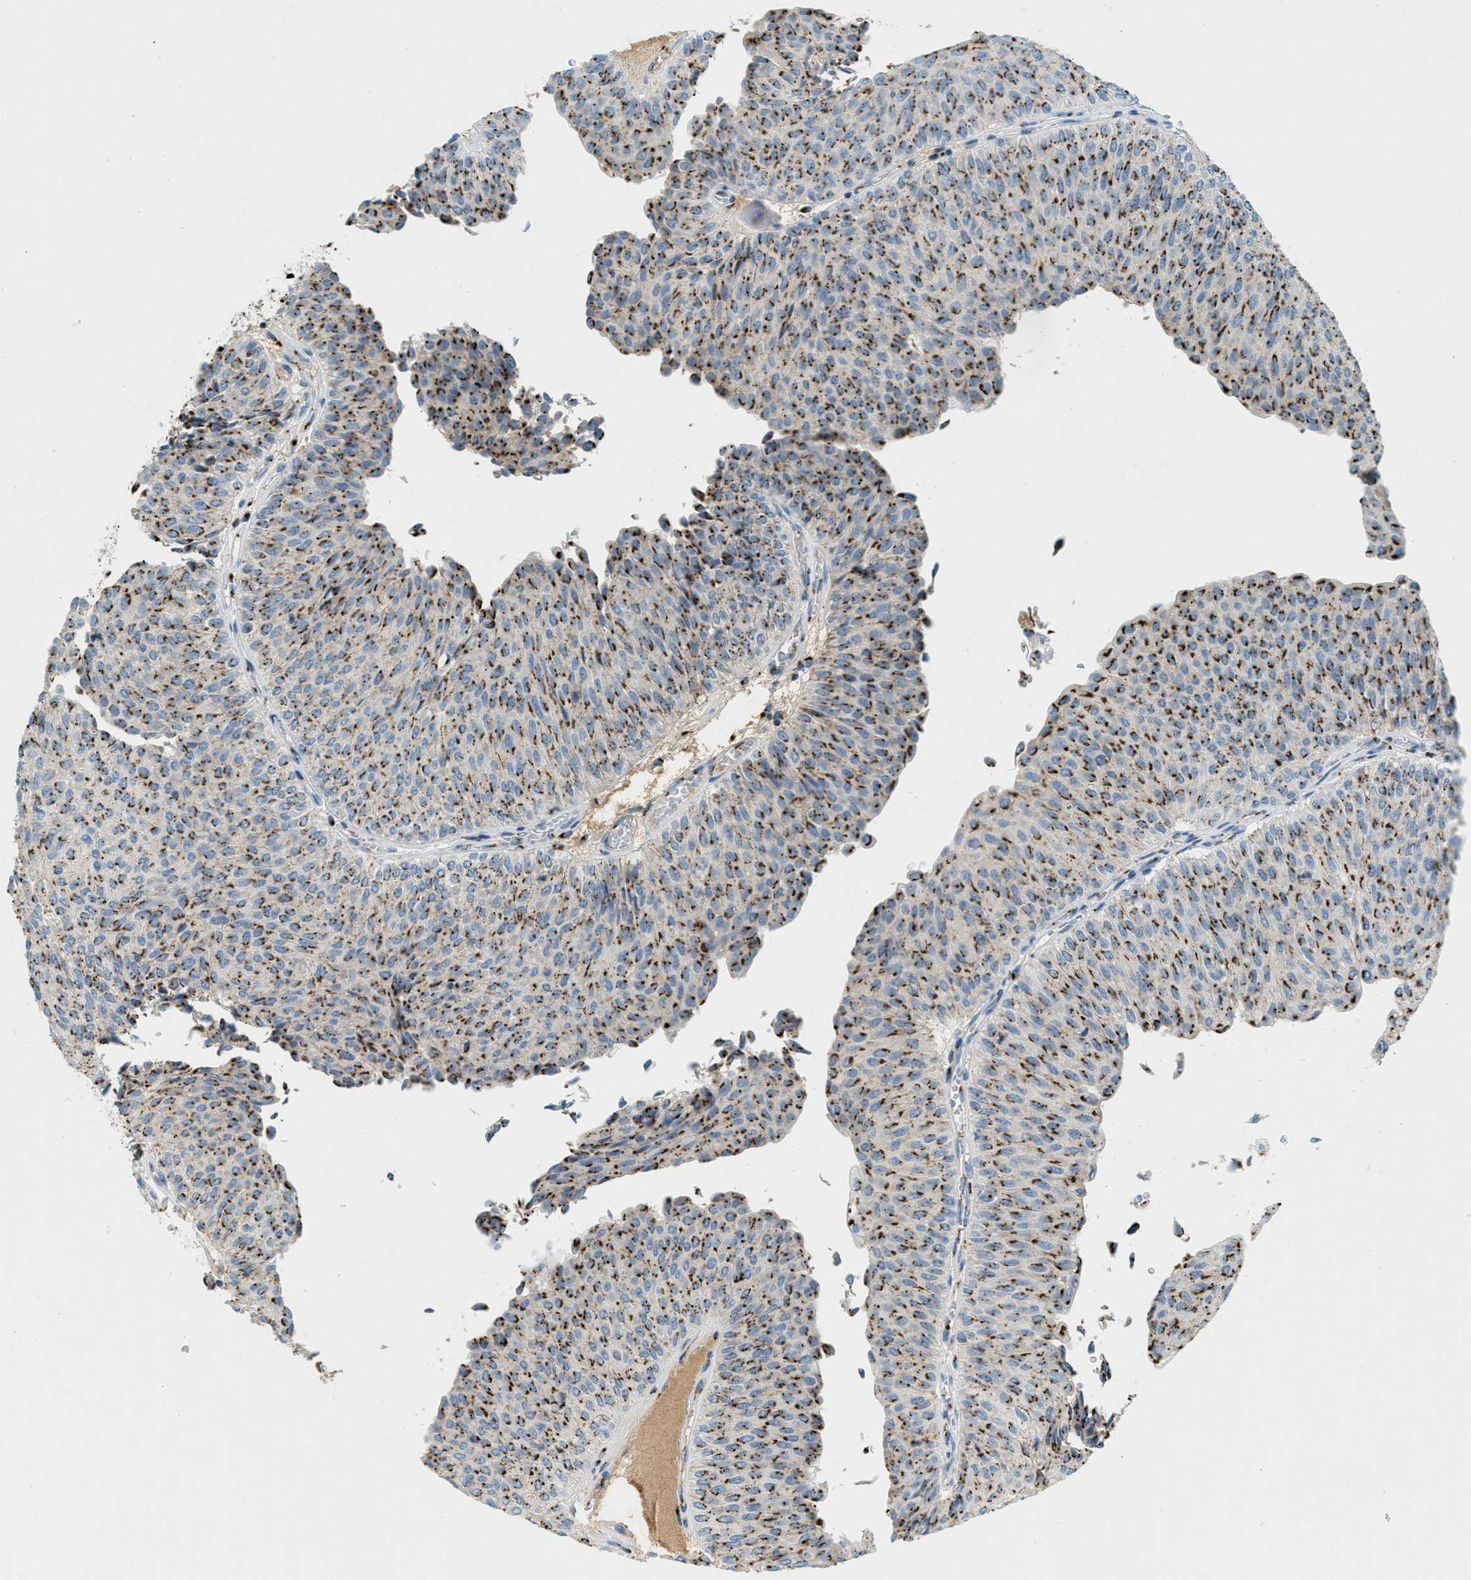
{"staining": {"intensity": "strong", "quantity": ">75%", "location": "cytoplasmic/membranous"}, "tissue": "urothelial cancer", "cell_type": "Tumor cells", "image_type": "cancer", "snomed": [{"axis": "morphology", "description": "Urothelial carcinoma, Low grade"}, {"axis": "topography", "description": "Urinary bladder"}], "caption": "An image of human low-grade urothelial carcinoma stained for a protein displays strong cytoplasmic/membranous brown staining in tumor cells. (Stains: DAB in brown, nuclei in blue, Microscopy: brightfield microscopy at high magnification).", "gene": "ENTPD4", "patient": {"sex": "male", "age": 78}}